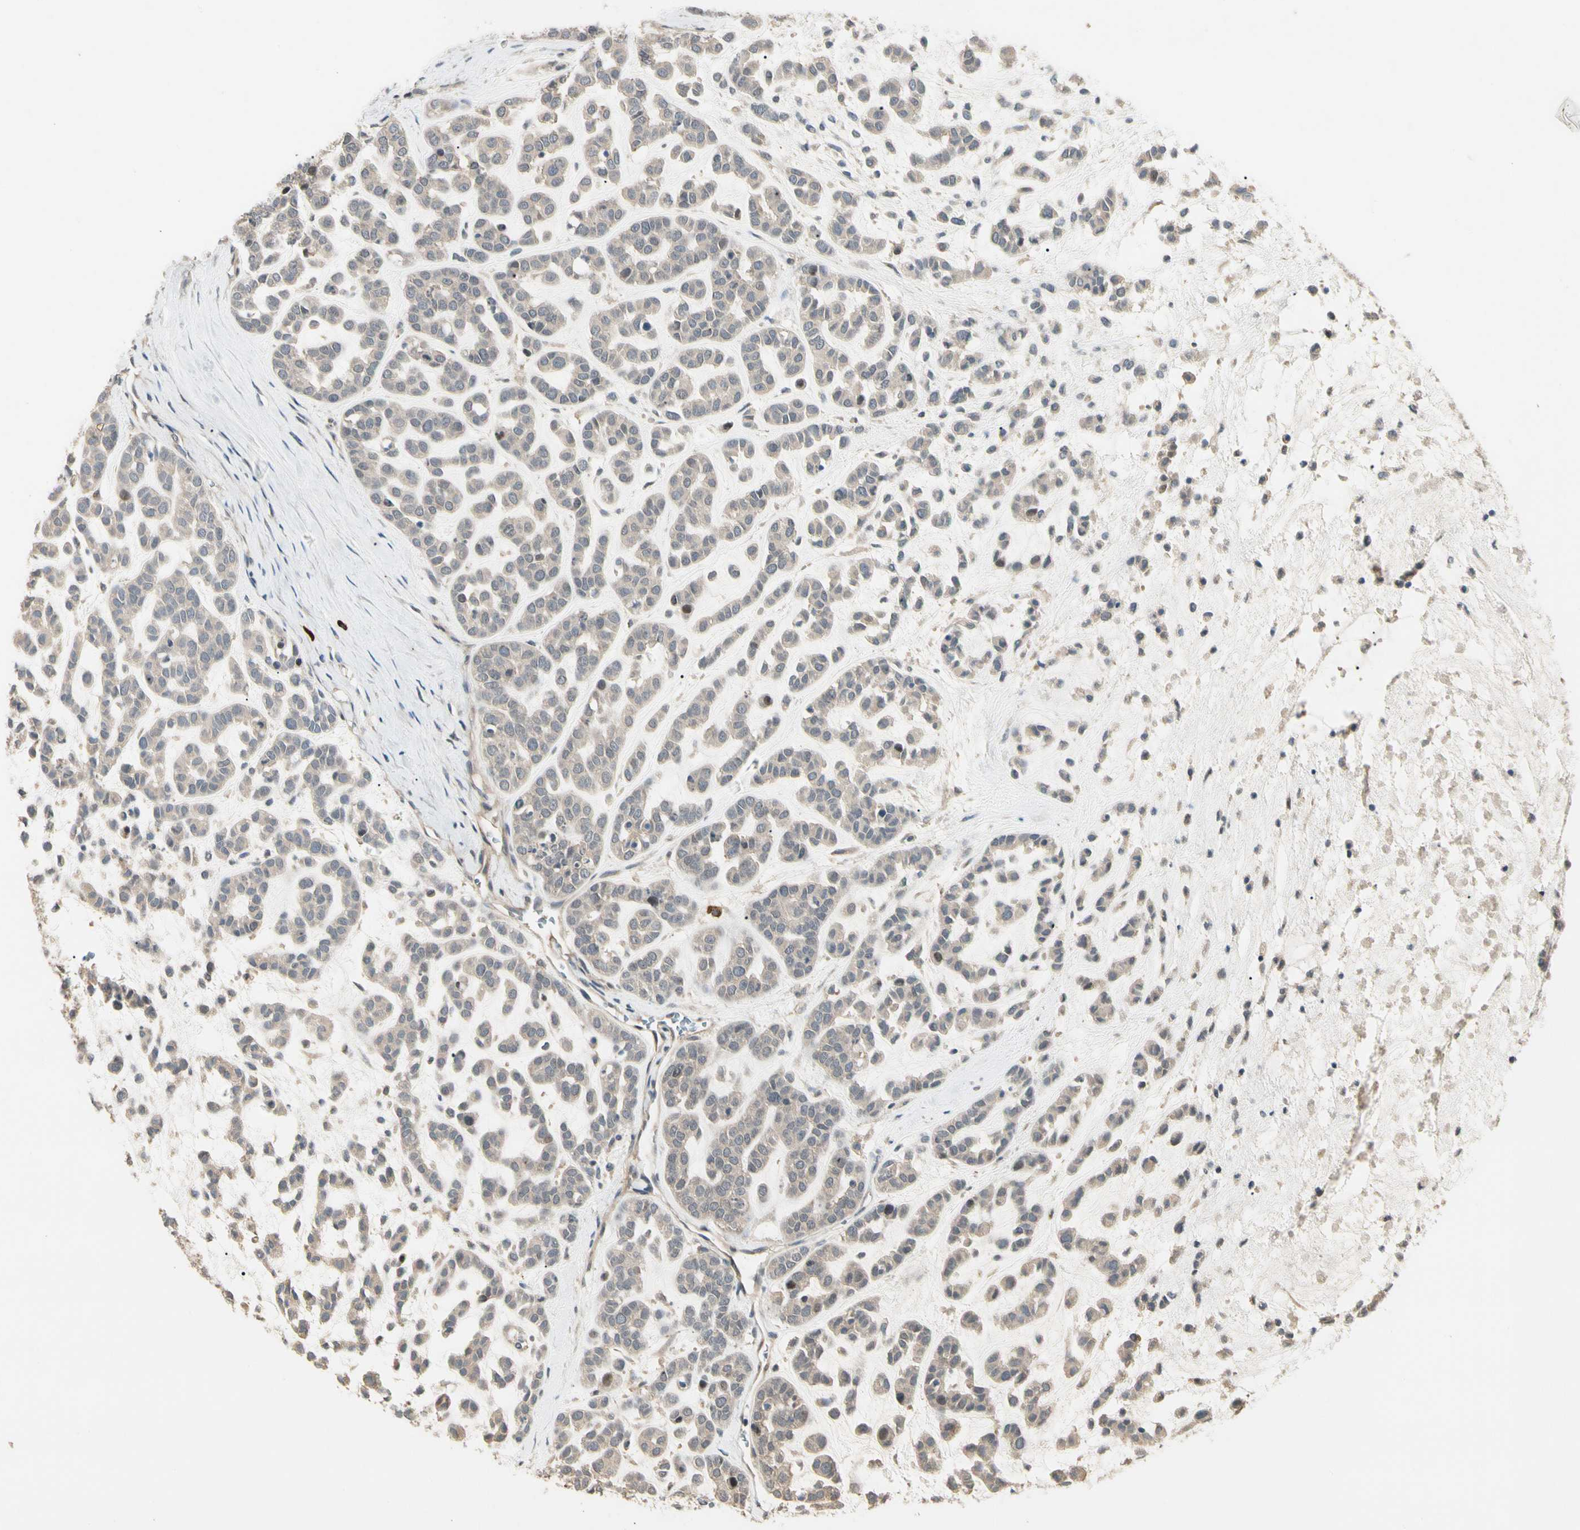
{"staining": {"intensity": "weak", "quantity": ">75%", "location": "cytoplasmic/membranous"}, "tissue": "head and neck cancer", "cell_type": "Tumor cells", "image_type": "cancer", "snomed": [{"axis": "morphology", "description": "Adenocarcinoma, NOS"}, {"axis": "morphology", "description": "Adenoma, NOS"}, {"axis": "topography", "description": "Head-Neck"}], "caption": "Head and neck cancer (adenoma) tissue reveals weak cytoplasmic/membranous expression in approximately >75% of tumor cells", "gene": "ATG4C", "patient": {"sex": "female", "age": 55}}